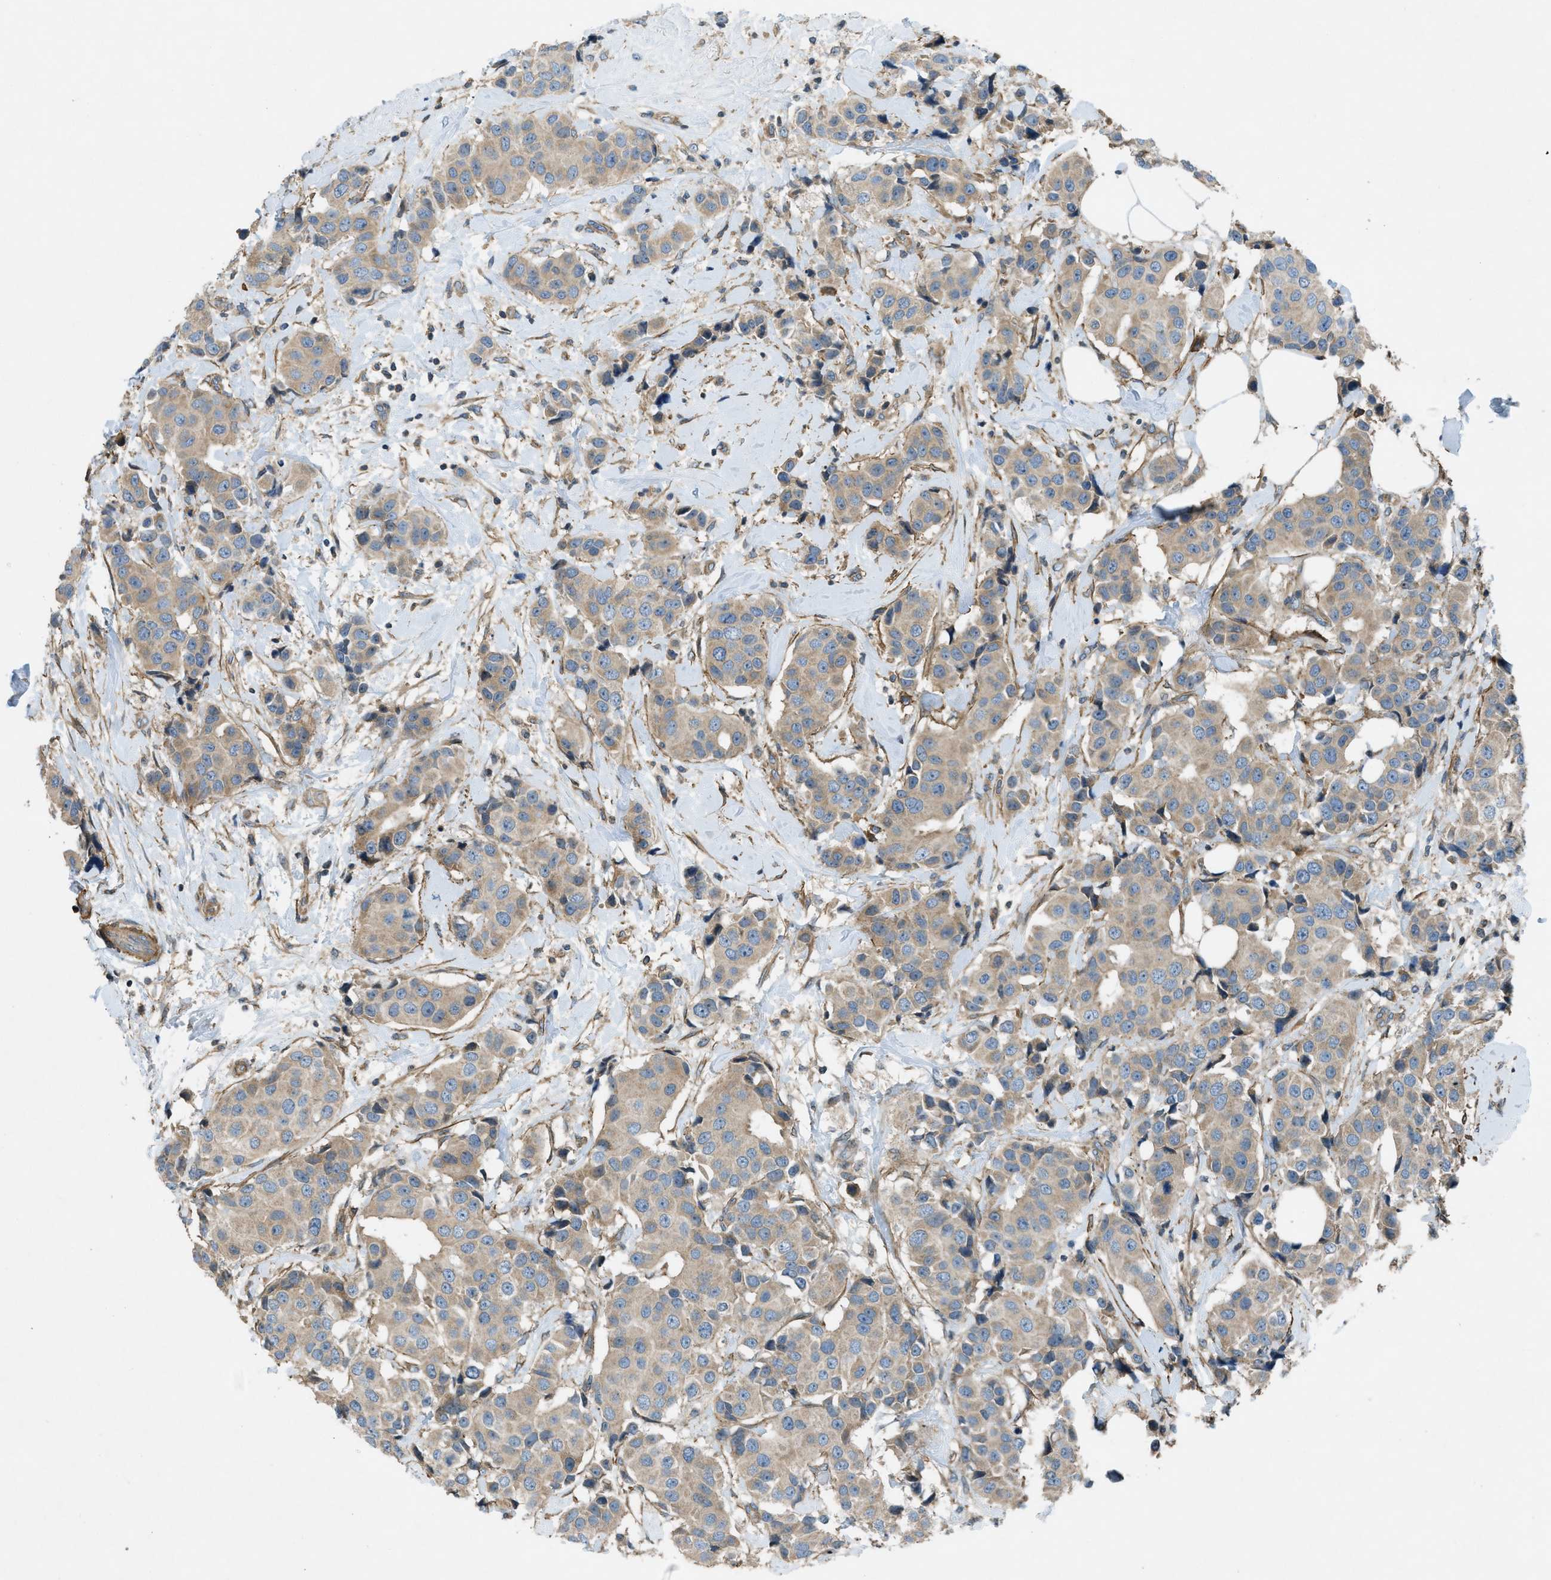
{"staining": {"intensity": "weak", "quantity": ">75%", "location": "cytoplasmic/membranous"}, "tissue": "breast cancer", "cell_type": "Tumor cells", "image_type": "cancer", "snomed": [{"axis": "morphology", "description": "Normal tissue, NOS"}, {"axis": "morphology", "description": "Duct carcinoma"}, {"axis": "topography", "description": "Breast"}], "caption": "IHC histopathology image of human breast infiltrating ductal carcinoma stained for a protein (brown), which demonstrates low levels of weak cytoplasmic/membranous positivity in about >75% of tumor cells.", "gene": "VEZT", "patient": {"sex": "female", "age": 39}}